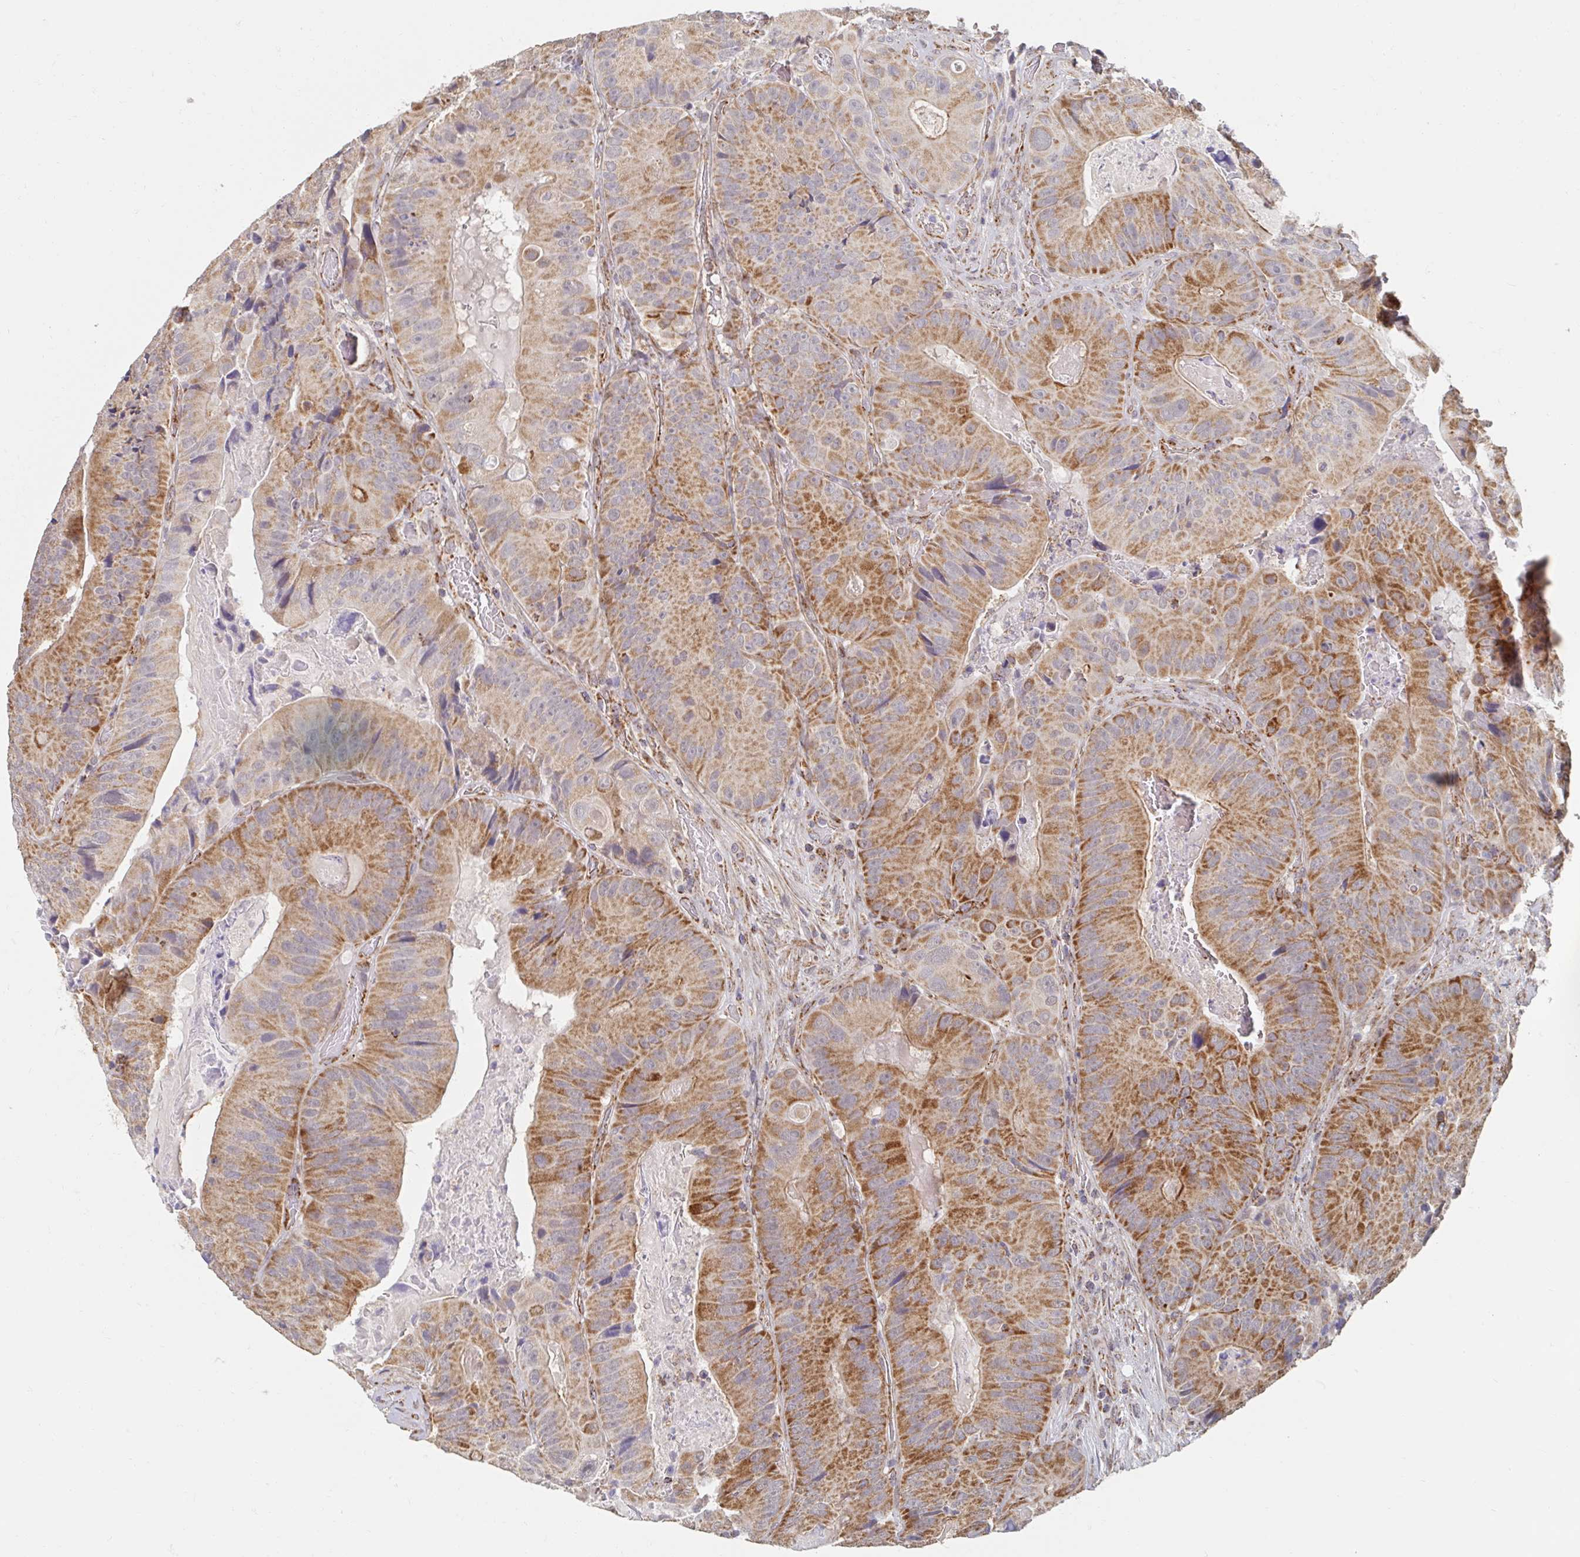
{"staining": {"intensity": "moderate", "quantity": ">75%", "location": "cytoplasmic/membranous"}, "tissue": "colorectal cancer", "cell_type": "Tumor cells", "image_type": "cancer", "snomed": [{"axis": "morphology", "description": "Adenocarcinoma, NOS"}, {"axis": "topography", "description": "Colon"}], "caption": "The image exhibits staining of adenocarcinoma (colorectal), revealing moderate cytoplasmic/membranous protein positivity (brown color) within tumor cells. (brown staining indicates protein expression, while blue staining denotes nuclei).", "gene": "MAVS", "patient": {"sex": "female", "age": 86}}